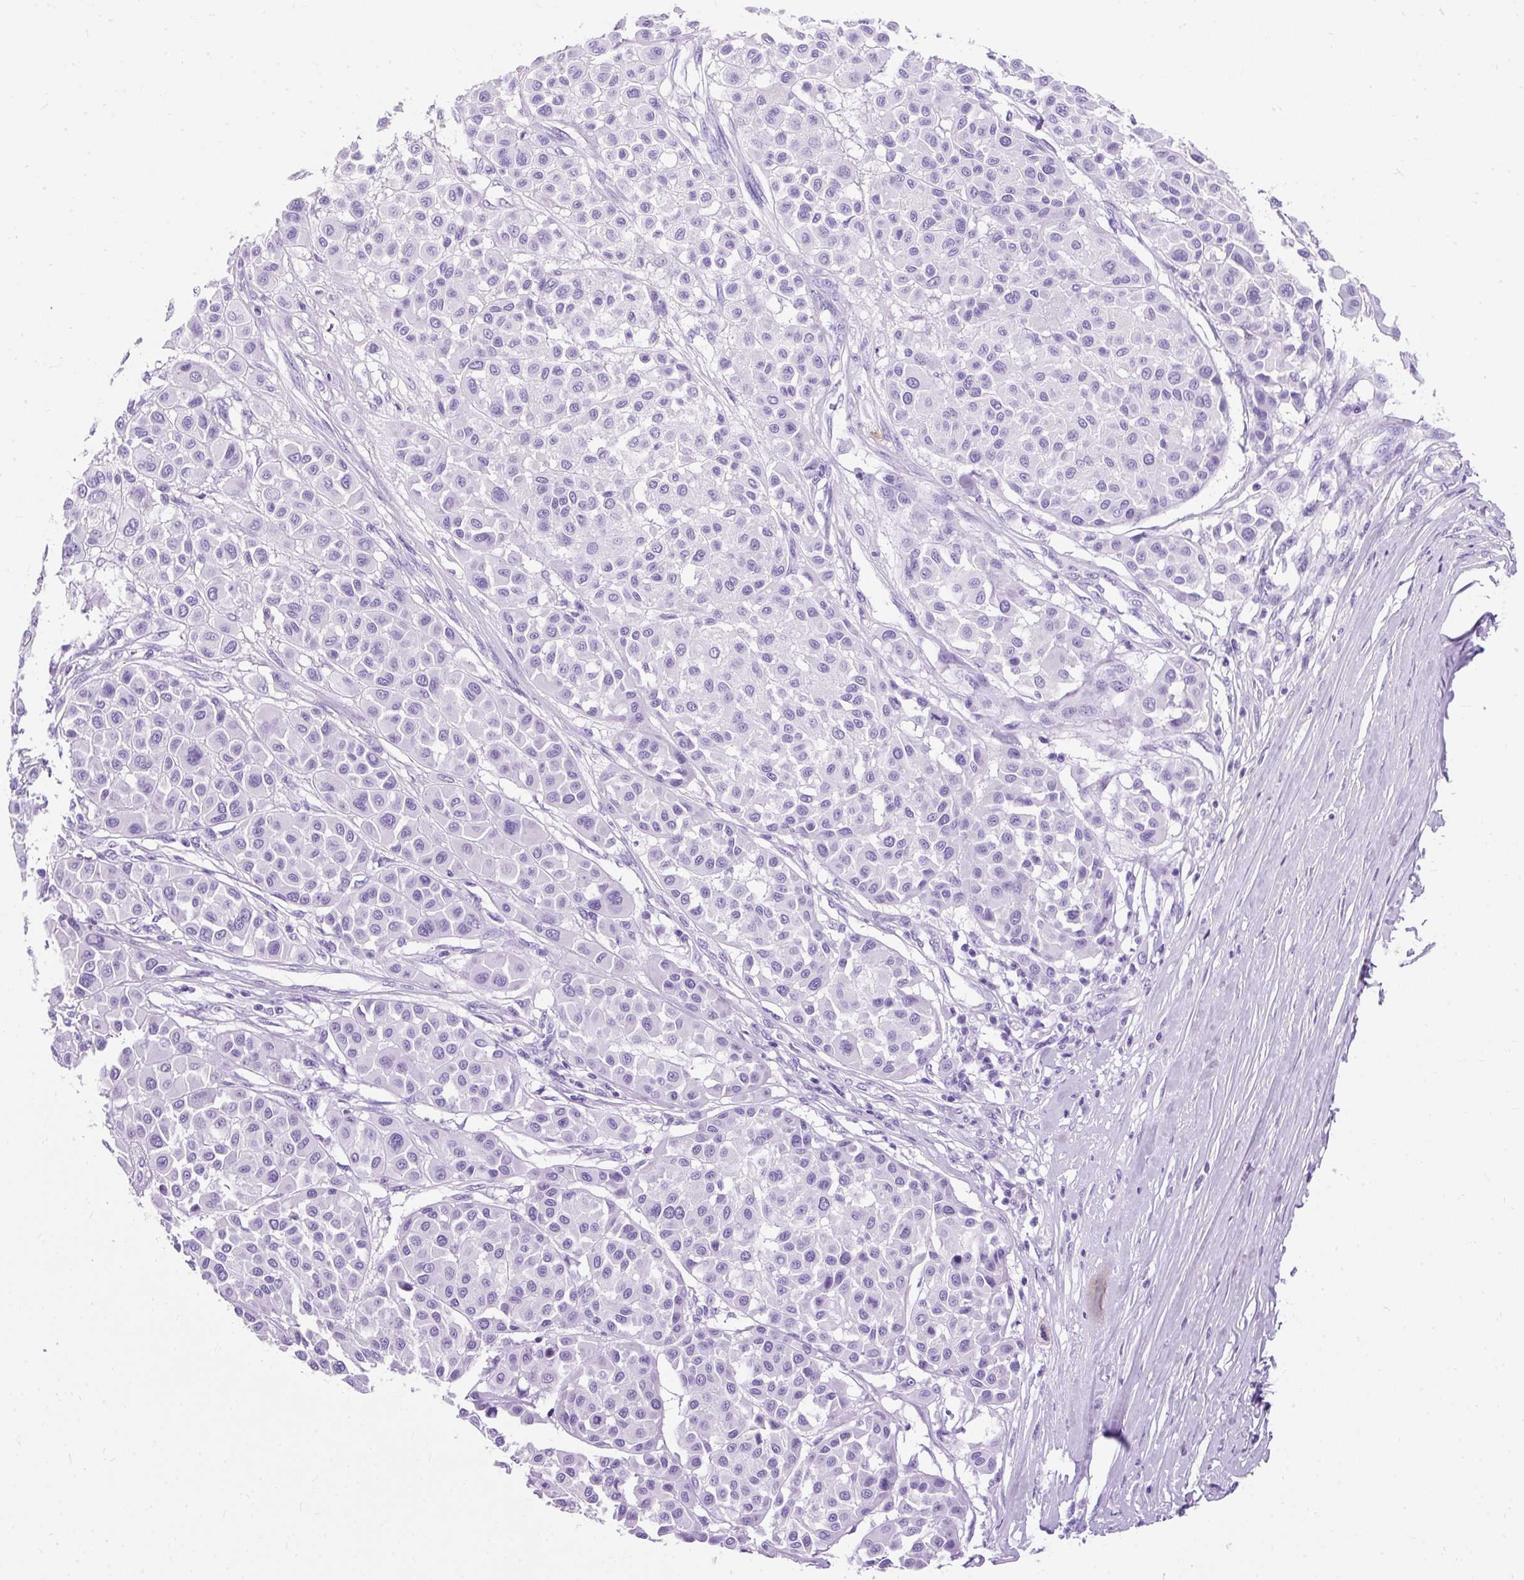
{"staining": {"intensity": "negative", "quantity": "none", "location": "none"}, "tissue": "melanoma", "cell_type": "Tumor cells", "image_type": "cancer", "snomed": [{"axis": "morphology", "description": "Malignant melanoma, Metastatic site"}, {"axis": "topography", "description": "Soft tissue"}], "caption": "Tumor cells are negative for protein expression in human malignant melanoma (metastatic site).", "gene": "PVALB", "patient": {"sex": "male", "age": 41}}